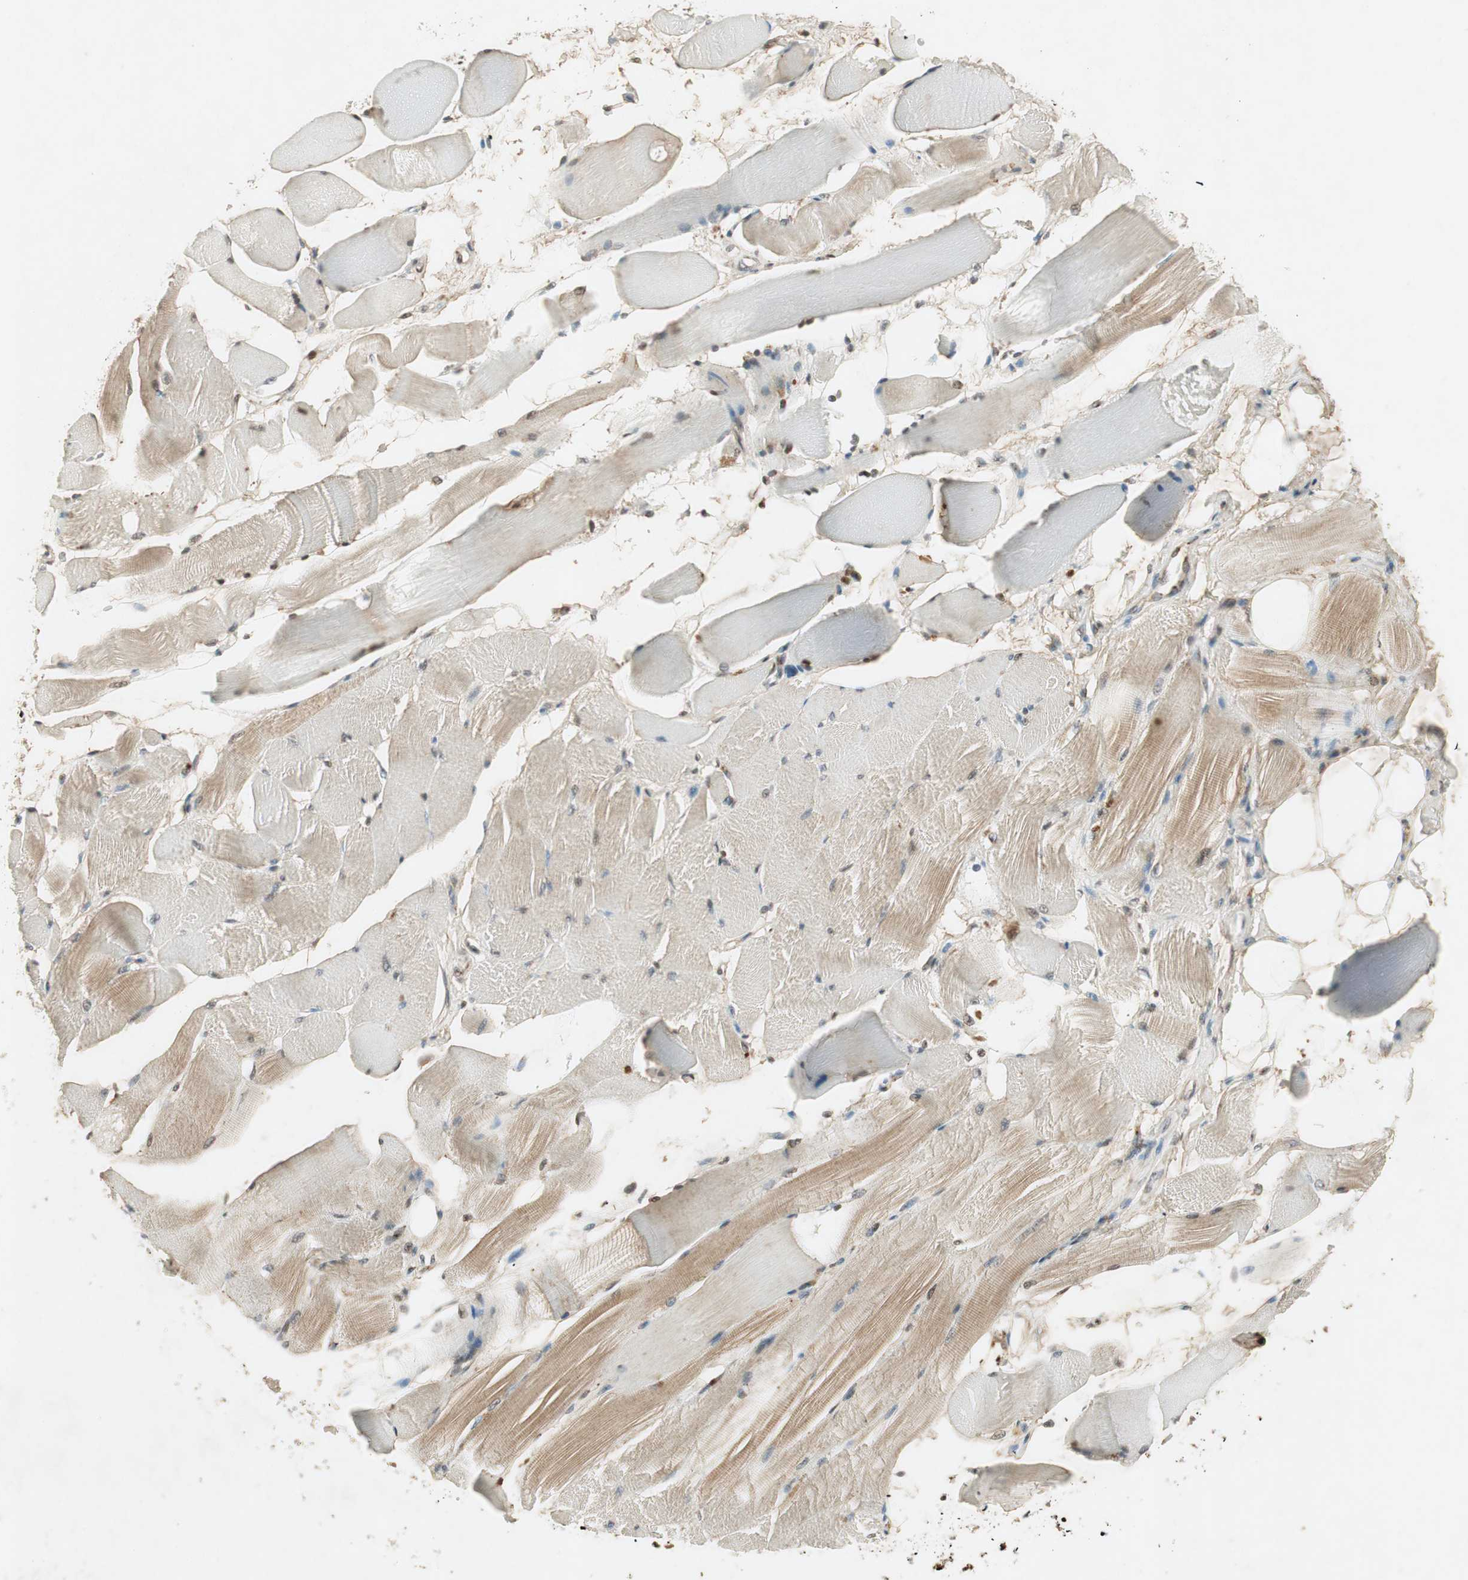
{"staining": {"intensity": "negative", "quantity": "none", "location": "none"}, "tissue": "skeletal muscle", "cell_type": "Myocytes", "image_type": "normal", "snomed": [{"axis": "morphology", "description": "Normal tissue, NOS"}, {"axis": "topography", "description": "Skeletal muscle"}, {"axis": "topography", "description": "Peripheral nerve tissue"}], "caption": "IHC photomicrograph of normal human skeletal muscle stained for a protein (brown), which demonstrates no expression in myocytes.", "gene": "NEO1", "patient": {"sex": "female", "age": 84}}